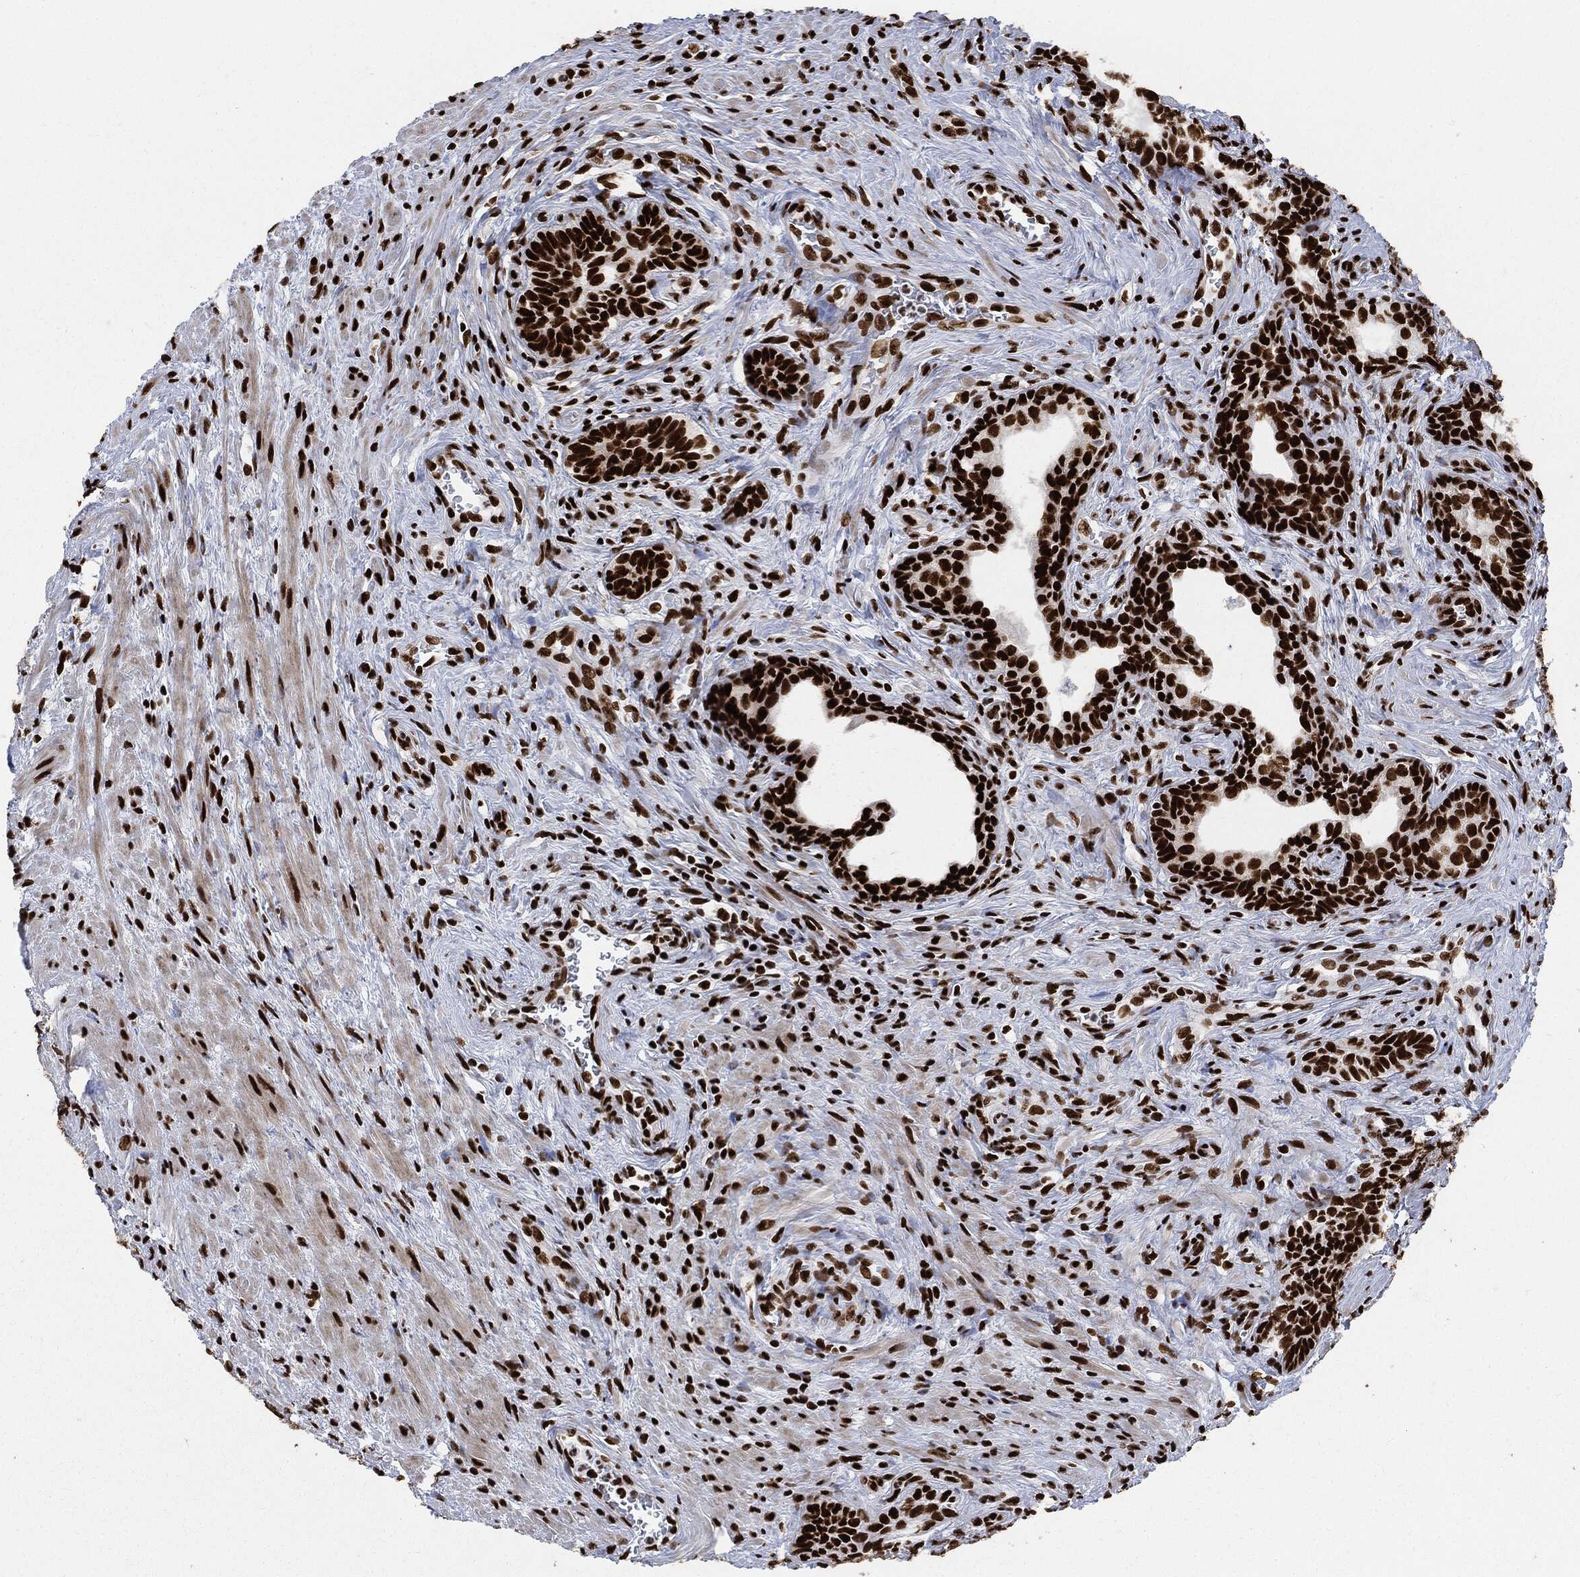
{"staining": {"intensity": "strong", "quantity": ">75%", "location": "nuclear"}, "tissue": "prostate cancer", "cell_type": "Tumor cells", "image_type": "cancer", "snomed": [{"axis": "morphology", "description": "Adenocarcinoma, NOS"}, {"axis": "morphology", "description": "Adenocarcinoma, High grade"}, {"axis": "topography", "description": "Prostate"}], "caption": "Human prostate cancer stained with a protein marker displays strong staining in tumor cells.", "gene": "RECQL", "patient": {"sex": "male", "age": 61}}